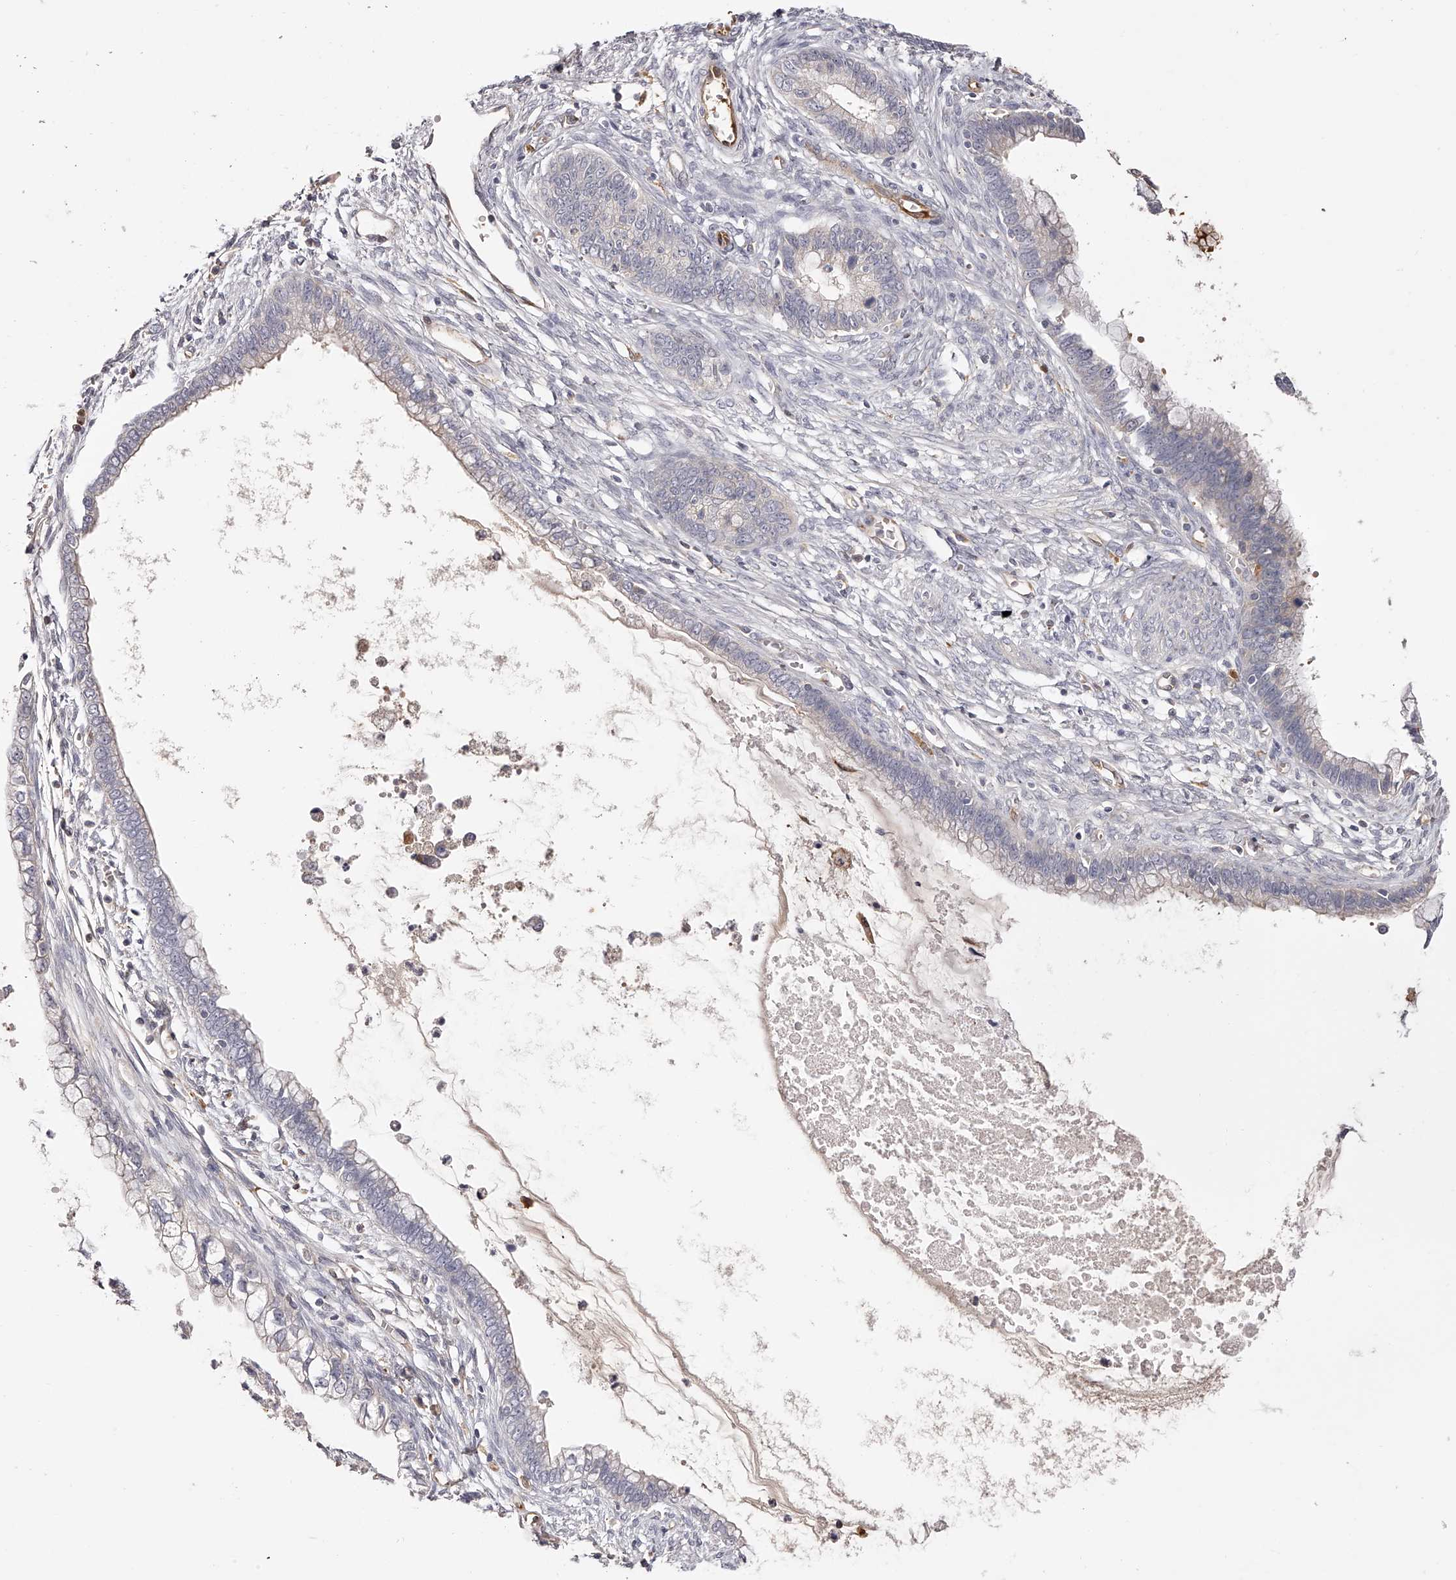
{"staining": {"intensity": "moderate", "quantity": "25%-75%", "location": "cytoplasmic/membranous"}, "tissue": "cervical cancer", "cell_type": "Tumor cells", "image_type": "cancer", "snomed": [{"axis": "morphology", "description": "Adenocarcinoma, NOS"}, {"axis": "topography", "description": "Cervix"}], "caption": "Immunohistochemistry (IHC) staining of adenocarcinoma (cervical), which reveals medium levels of moderate cytoplasmic/membranous expression in about 25%-75% of tumor cells indicating moderate cytoplasmic/membranous protein staining. The staining was performed using DAB (brown) for protein detection and nuclei were counterstained in hematoxylin (blue).", "gene": "LAP3", "patient": {"sex": "female", "age": 44}}